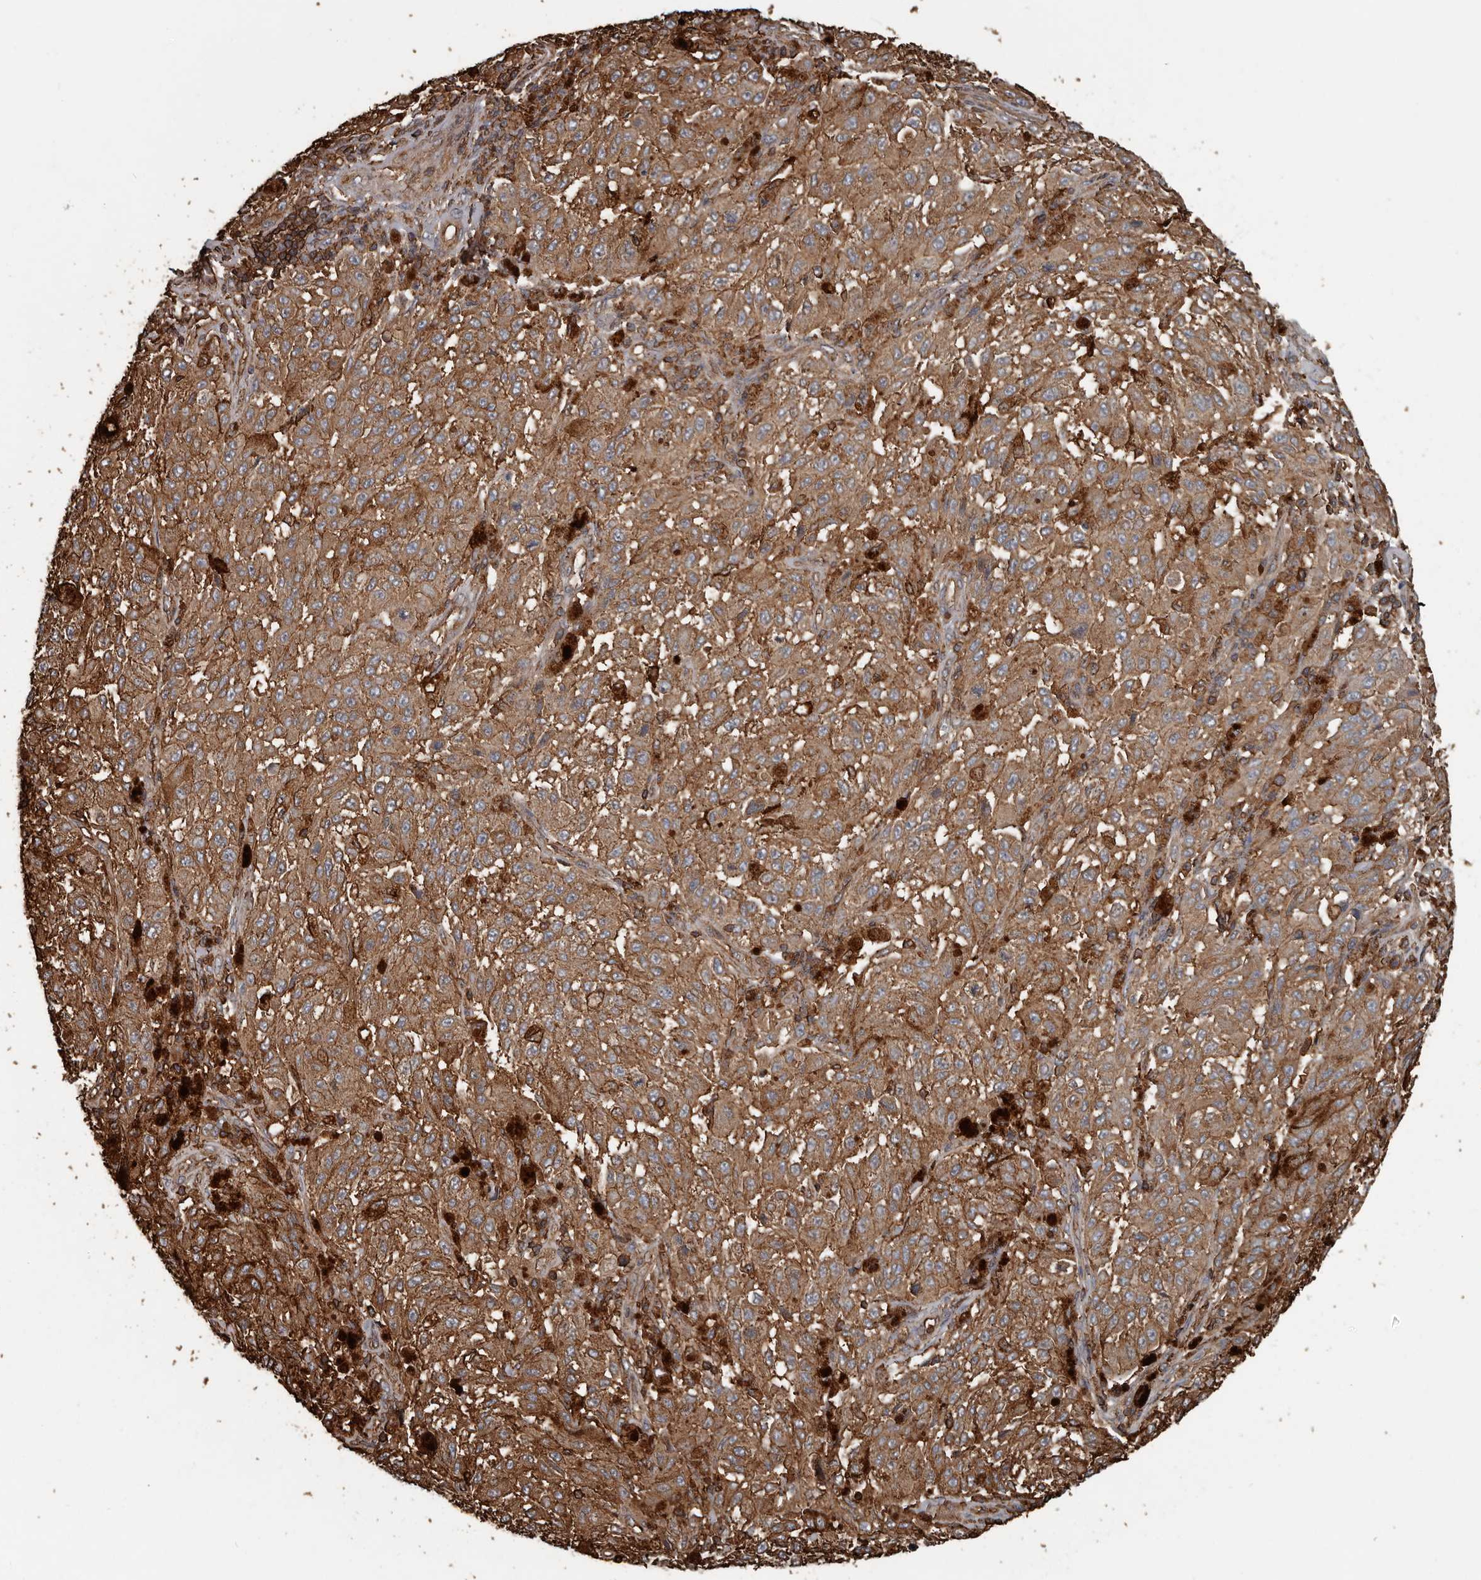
{"staining": {"intensity": "moderate", "quantity": ">75%", "location": "cytoplasmic/membranous"}, "tissue": "melanoma", "cell_type": "Tumor cells", "image_type": "cancer", "snomed": [{"axis": "morphology", "description": "Malignant melanoma, NOS"}, {"axis": "topography", "description": "Skin"}], "caption": "Melanoma stained with immunohistochemistry displays moderate cytoplasmic/membranous staining in about >75% of tumor cells. (DAB (3,3'-diaminobenzidine) IHC with brightfield microscopy, high magnification).", "gene": "DENND6B", "patient": {"sex": "female", "age": 64}}